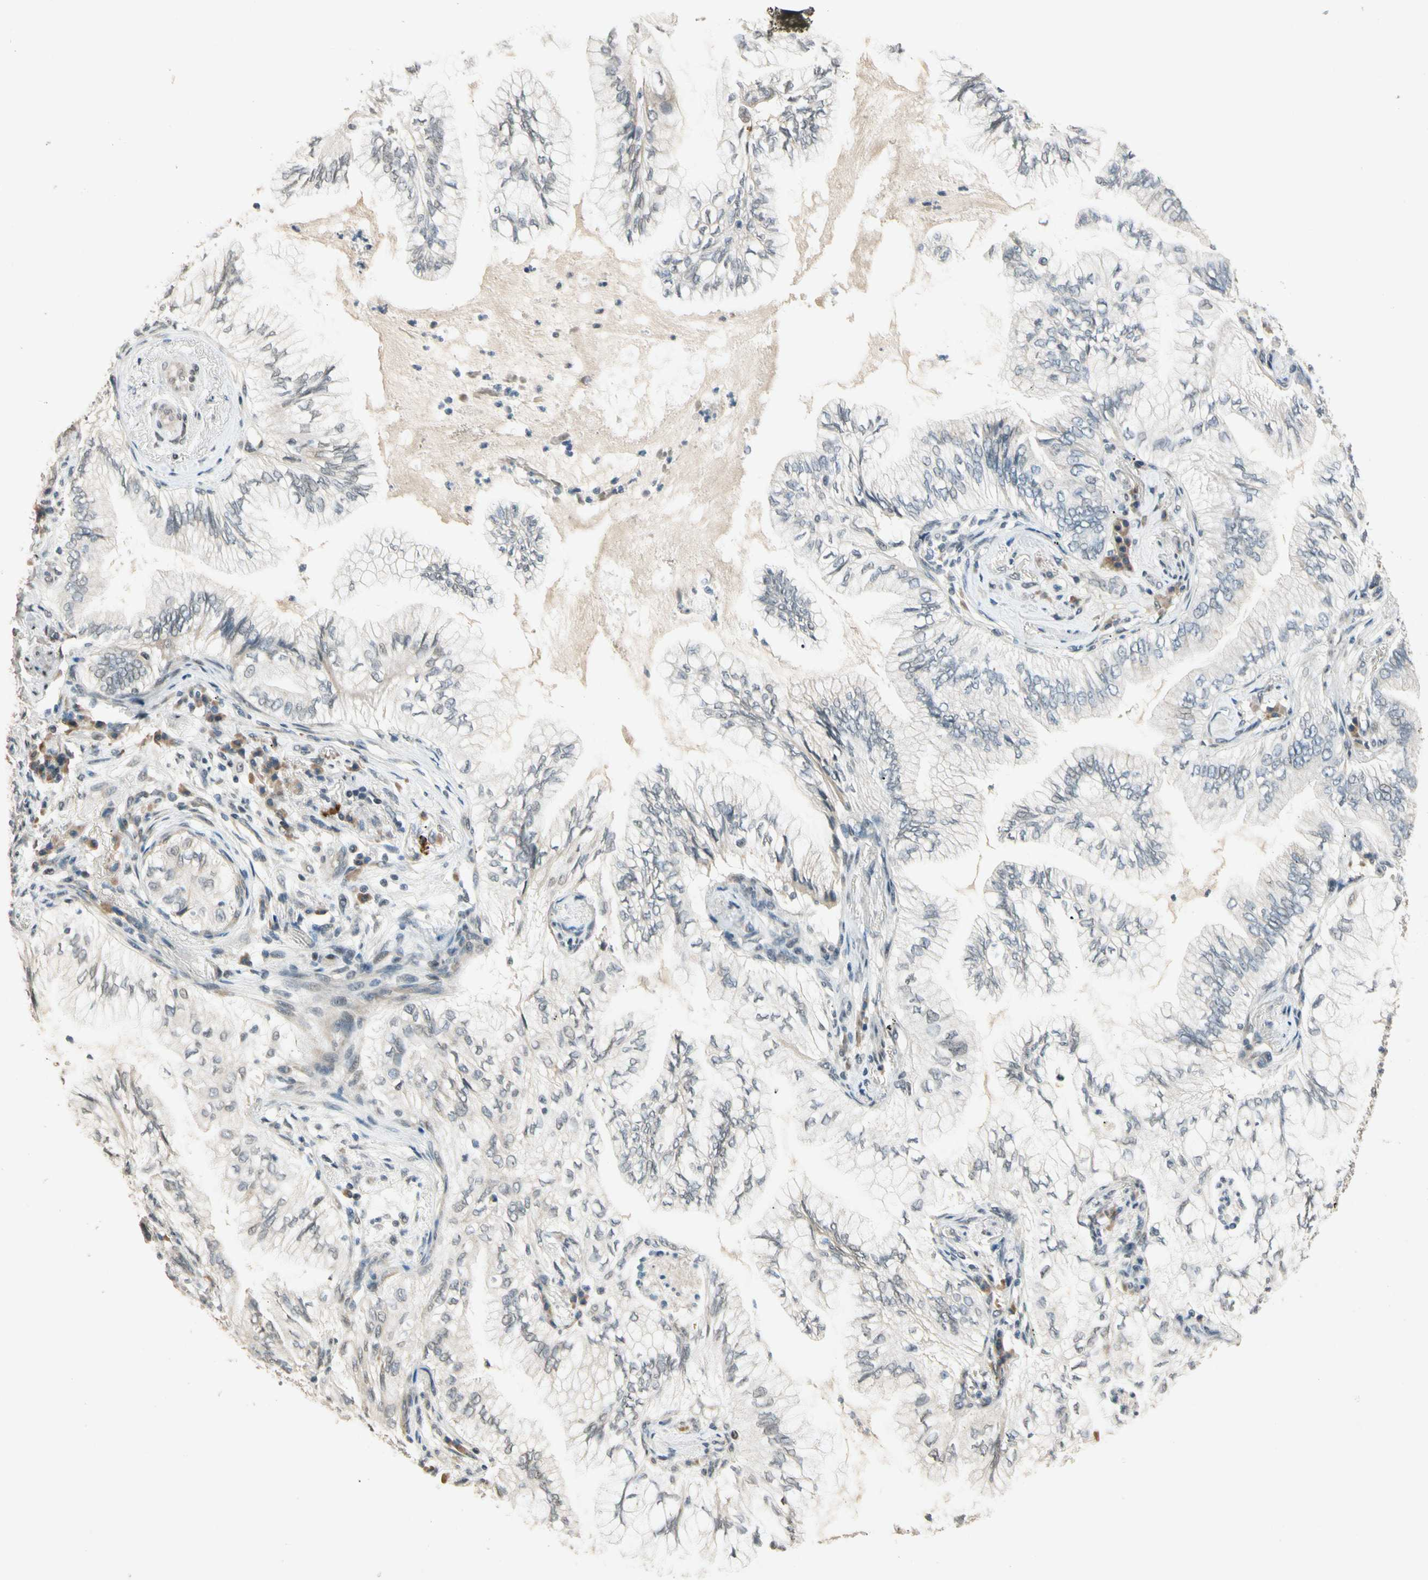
{"staining": {"intensity": "weak", "quantity": "<25%", "location": "cytoplasmic/membranous"}, "tissue": "lung cancer", "cell_type": "Tumor cells", "image_type": "cancer", "snomed": [{"axis": "morphology", "description": "Normal tissue, NOS"}, {"axis": "morphology", "description": "Adenocarcinoma, NOS"}, {"axis": "topography", "description": "Bronchus"}, {"axis": "topography", "description": "Lung"}], "caption": "This is an immunohistochemistry (IHC) photomicrograph of human lung cancer (adenocarcinoma). There is no positivity in tumor cells.", "gene": "ZBTB4", "patient": {"sex": "female", "age": 70}}